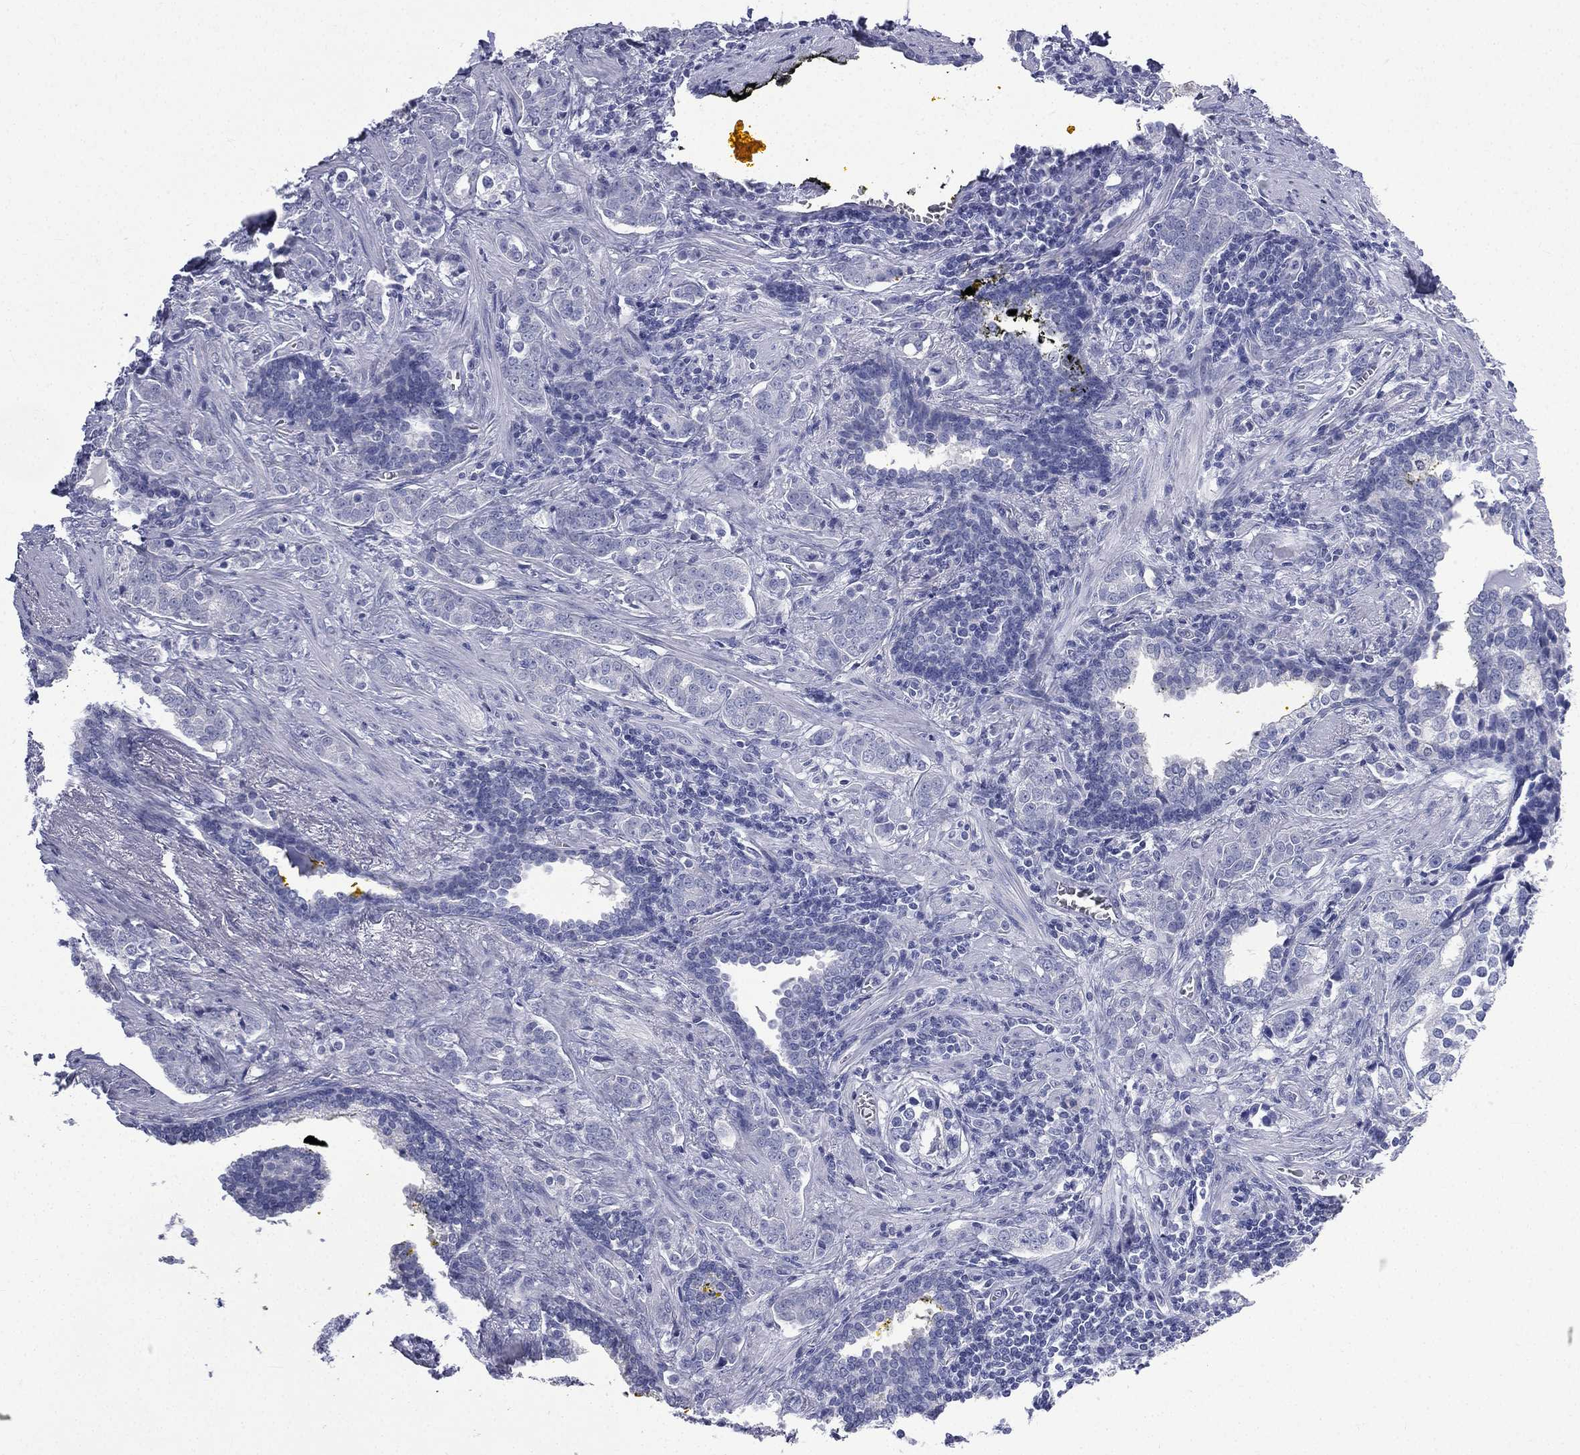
{"staining": {"intensity": "negative", "quantity": "none", "location": "none"}, "tissue": "prostate cancer", "cell_type": "Tumor cells", "image_type": "cancer", "snomed": [{"axis": "morphology", "description": "Adenocarcinoma, NOS"}, {"axis": "topography", "description": "Prostate and seminal vesicle, NOS"}], "caption": "High power microscopy image of an IHC micrograph of prostate adenocarcinoma, revealing no significant positivity in tumor cells.", "gene": "CES2", "patient": {"sex": "male", "age": 63}}